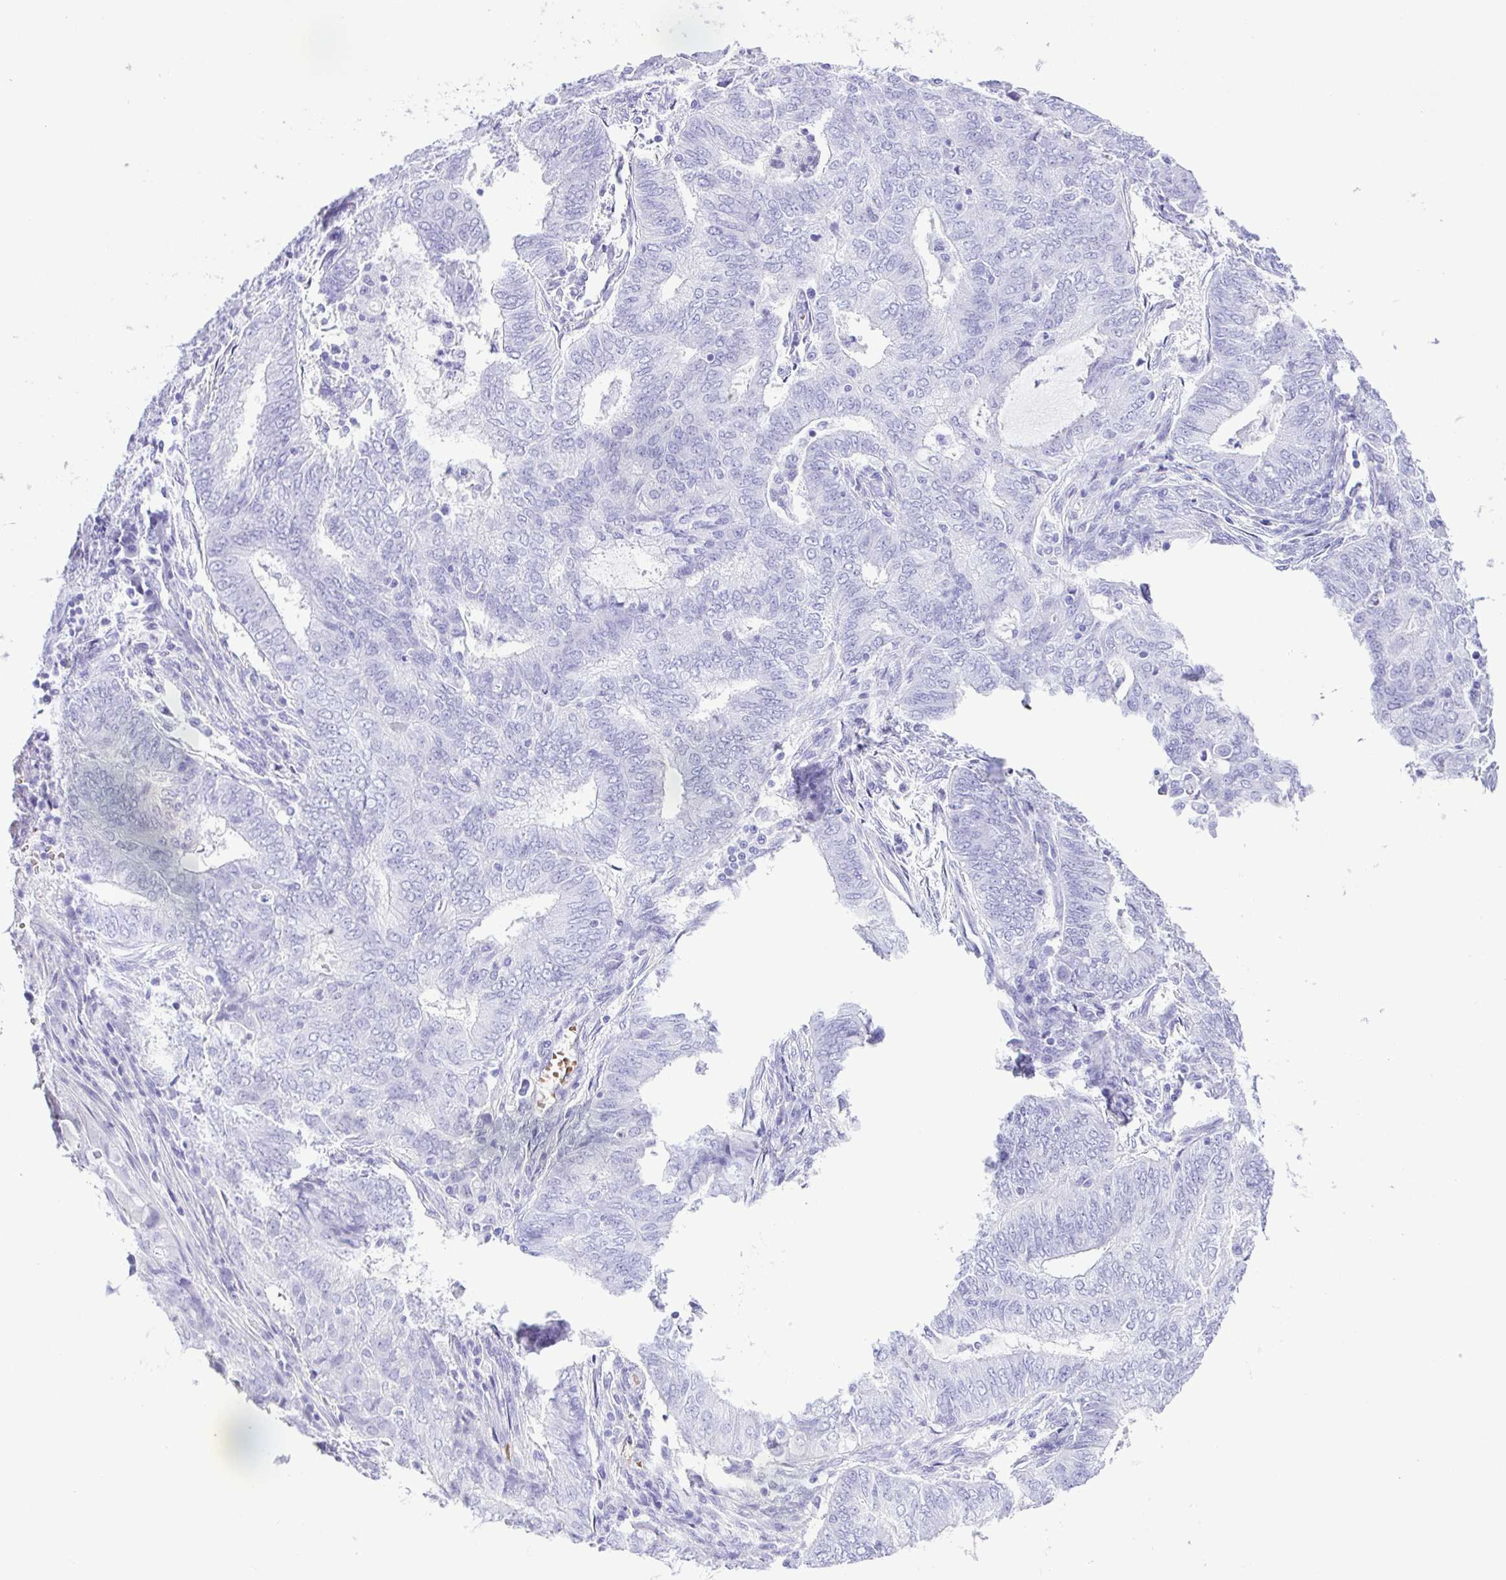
{"staining": {"intensity": "negative", "quantity": "none", "location": "none"}, "tissue": "endometrial cancer", "cell_type": "Tumor cells", "image_type": "cancer", "snomed": [{"axis": "morphology", "description": "Adenocarcinoma, NOS"}, {"axis": "topography", "description": "Endometrium"}], "caption": "Tumor cells show no significant protein expression in endometrial cancer (adenocarcinoma). (DAB IHC, high magnification).", "gene": "SYT1", "patient": {"sex": "female", "age": 62}}